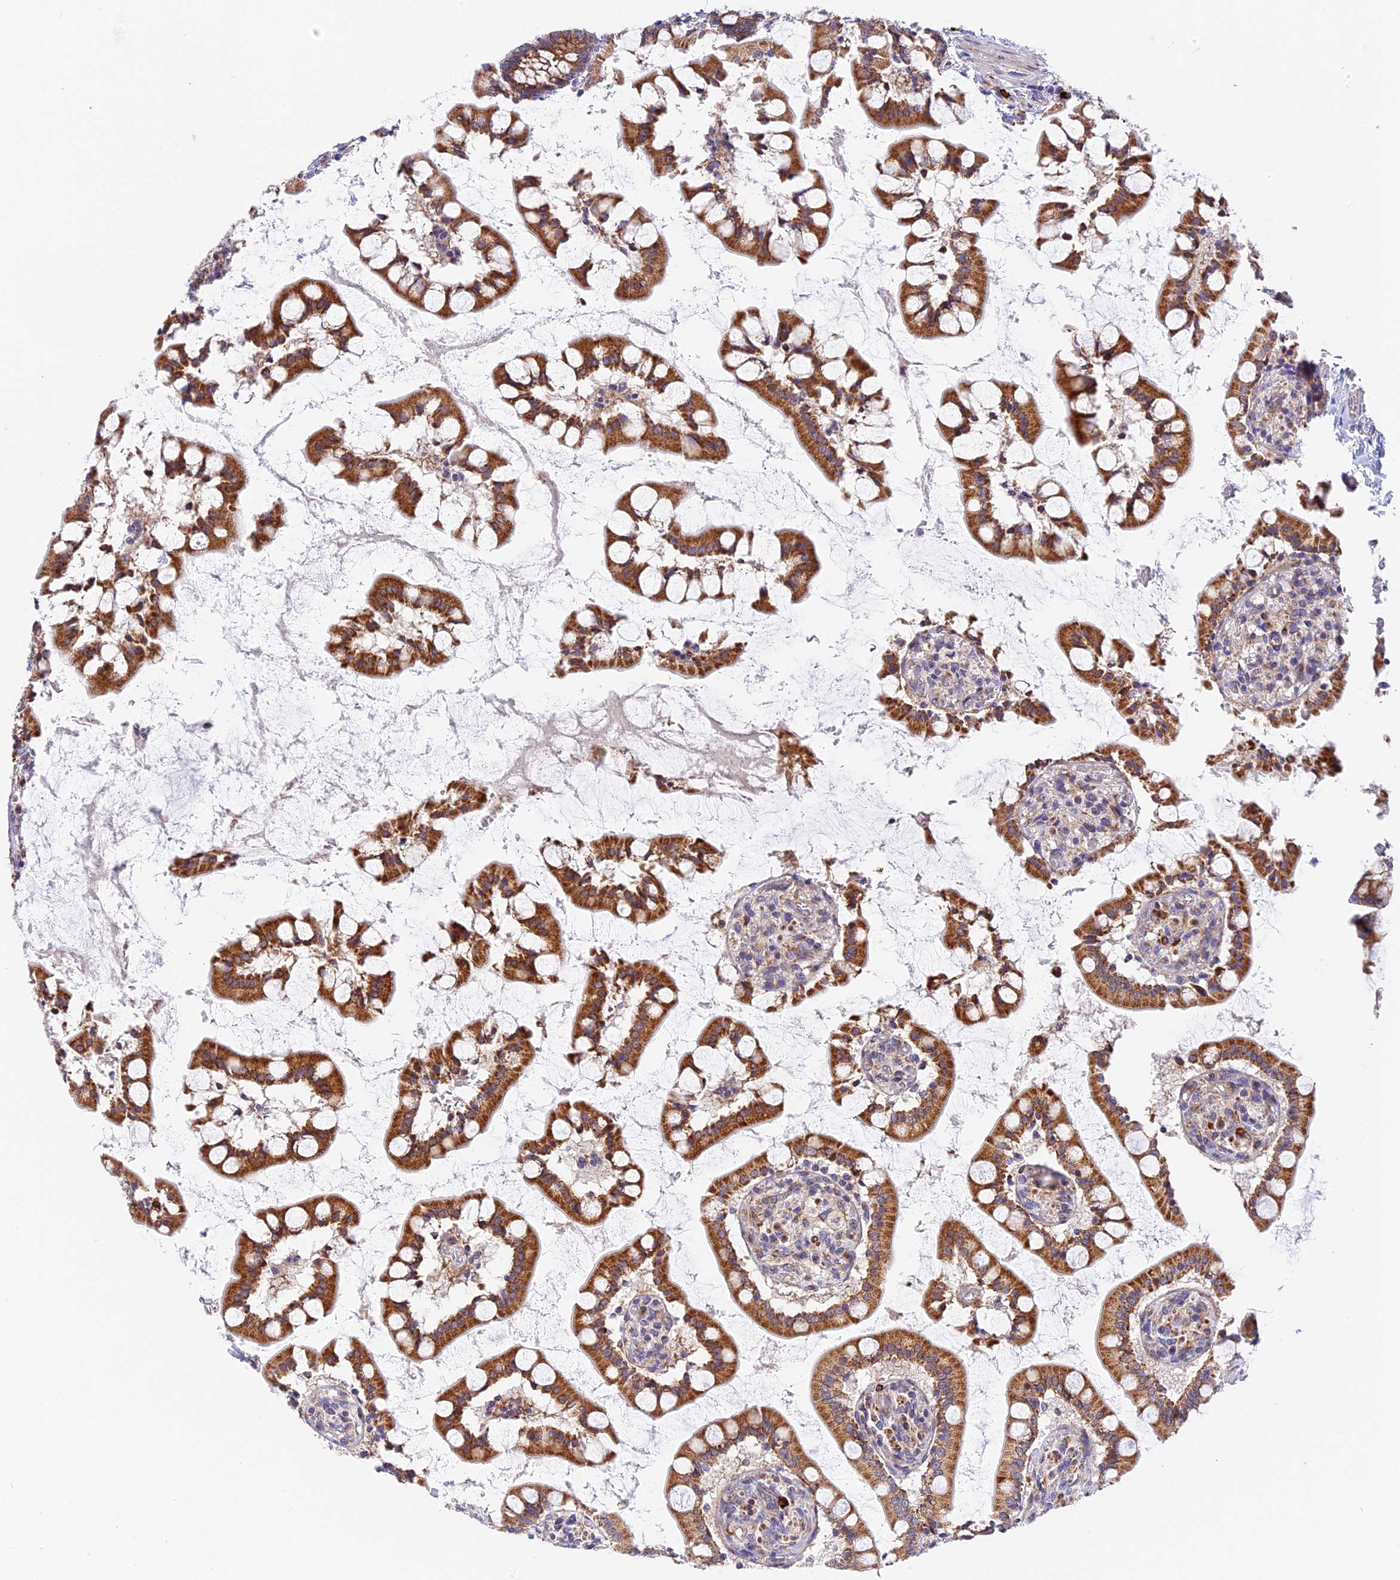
{"staining": {"intensity": "strong", "quantity": ">75%", "location": "cytoplasmic/membranous"}, "tissue": "small intestine", "cell_type": "Glandular cells", "image_type": "normal", "snomed": [{"axis": "morphology", "description": "Normal tissue, NOS"}, {"axis": "topography", "description": "Small intestine"}], "caption": "Small intestine stained with IHC reveals strong cytoplasmic/membranous staining in about >75% of glandular cells. (DAB (3,3'-diaminobenzidine) IHC with brightfield microscopy, high magnification).", "gene": "MRAS", "patient": {"sex": "male", "age": 52}}